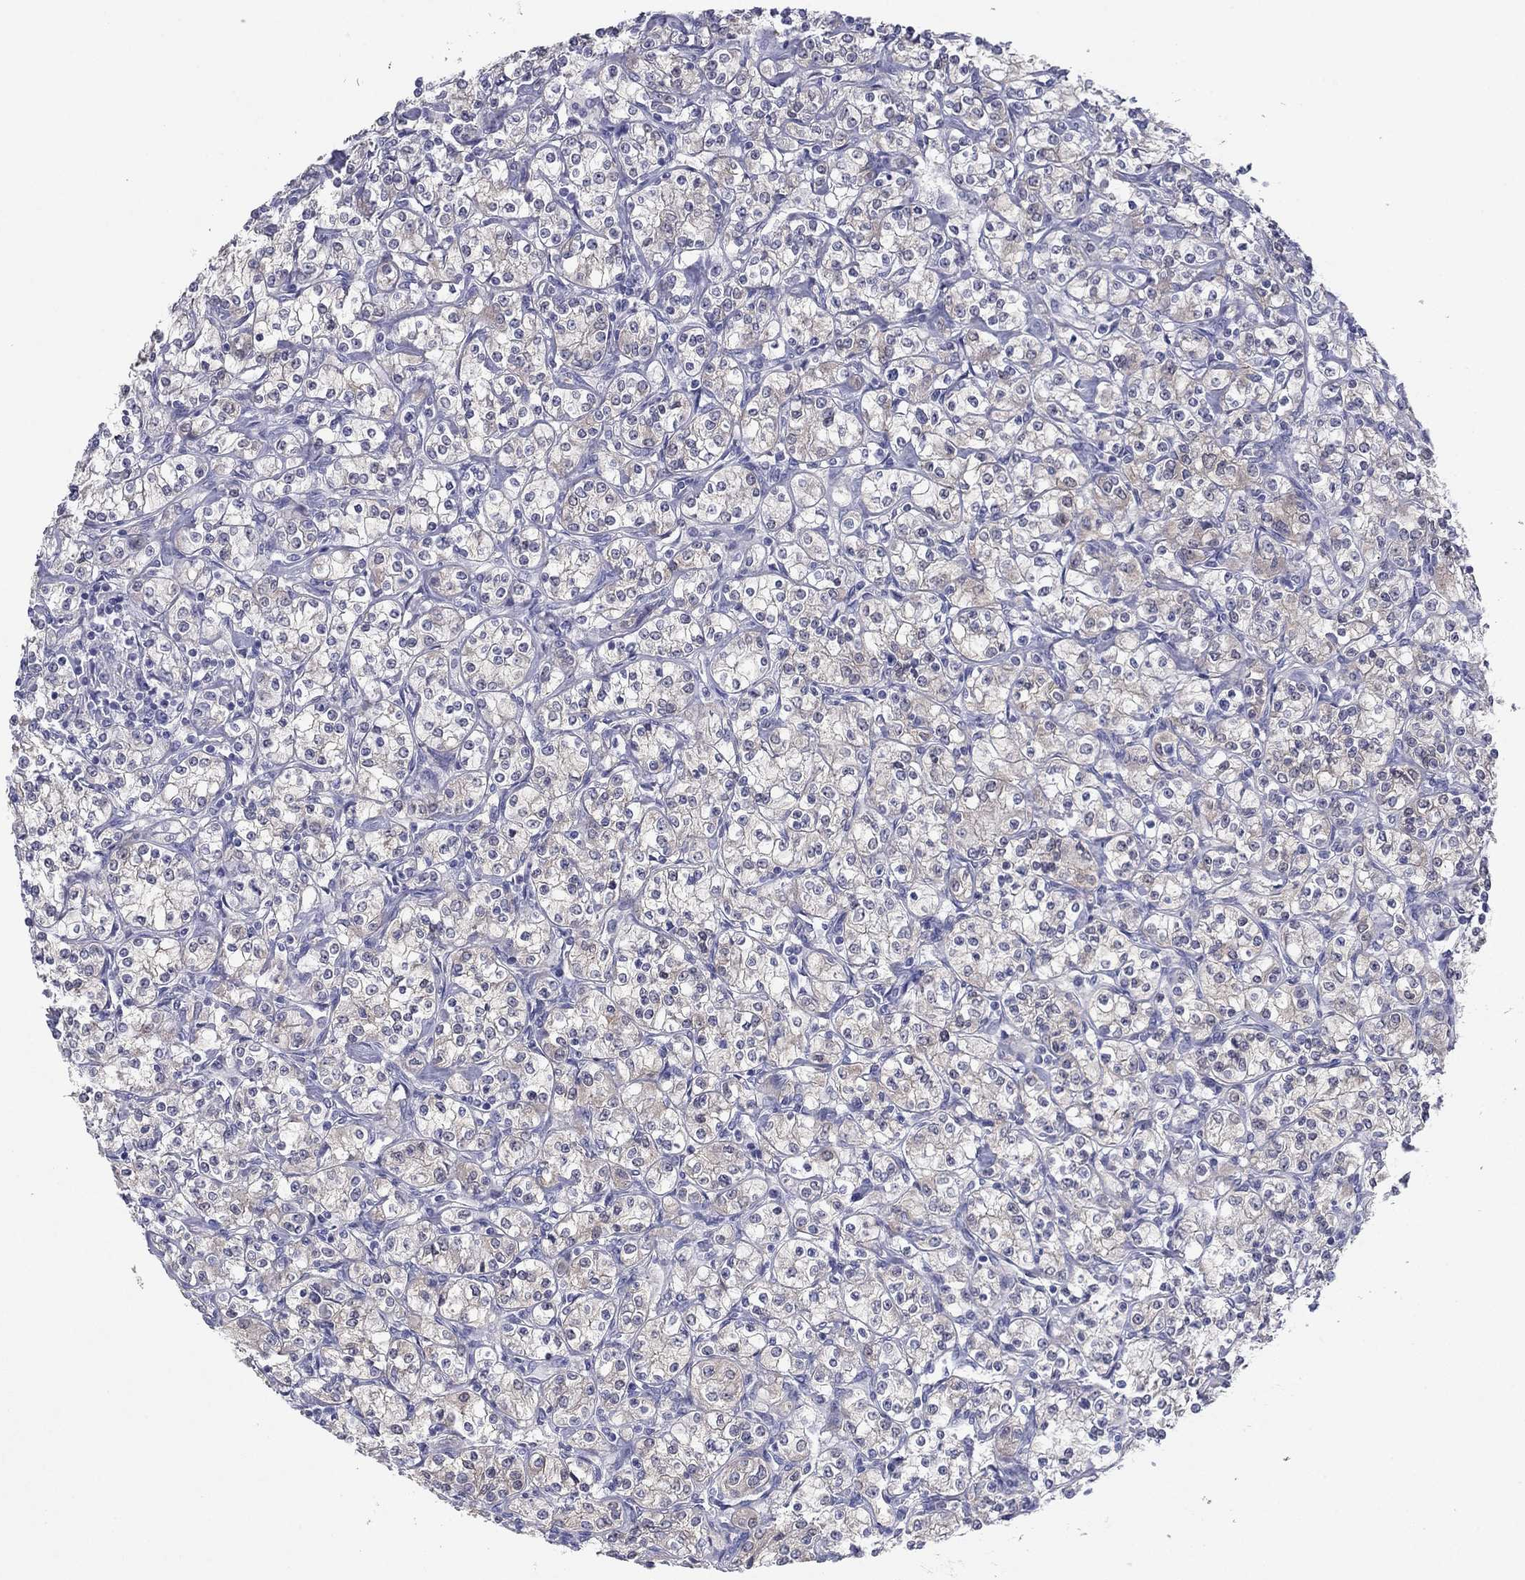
{"staining": {"intensity": "weak", "quantity": "25%-75%", "location": "cytoplasmic/membranous"}, "tissue": "renal cancer", "cell_type": "Tumor cells", "image_type": "cancer", "snomed": [{"axis": "morphology", "description": "Adenocarcinoma, NOS"}, {"axis": "topography", "description": "Kidney"}], "caption": "A brown stain highlights weak cytoplasmic/membranous staining of a protein in renal adenocarcinoma tumor cells.", "gene": "PLS1", "patient": {"sex": "male", "age": 77}}